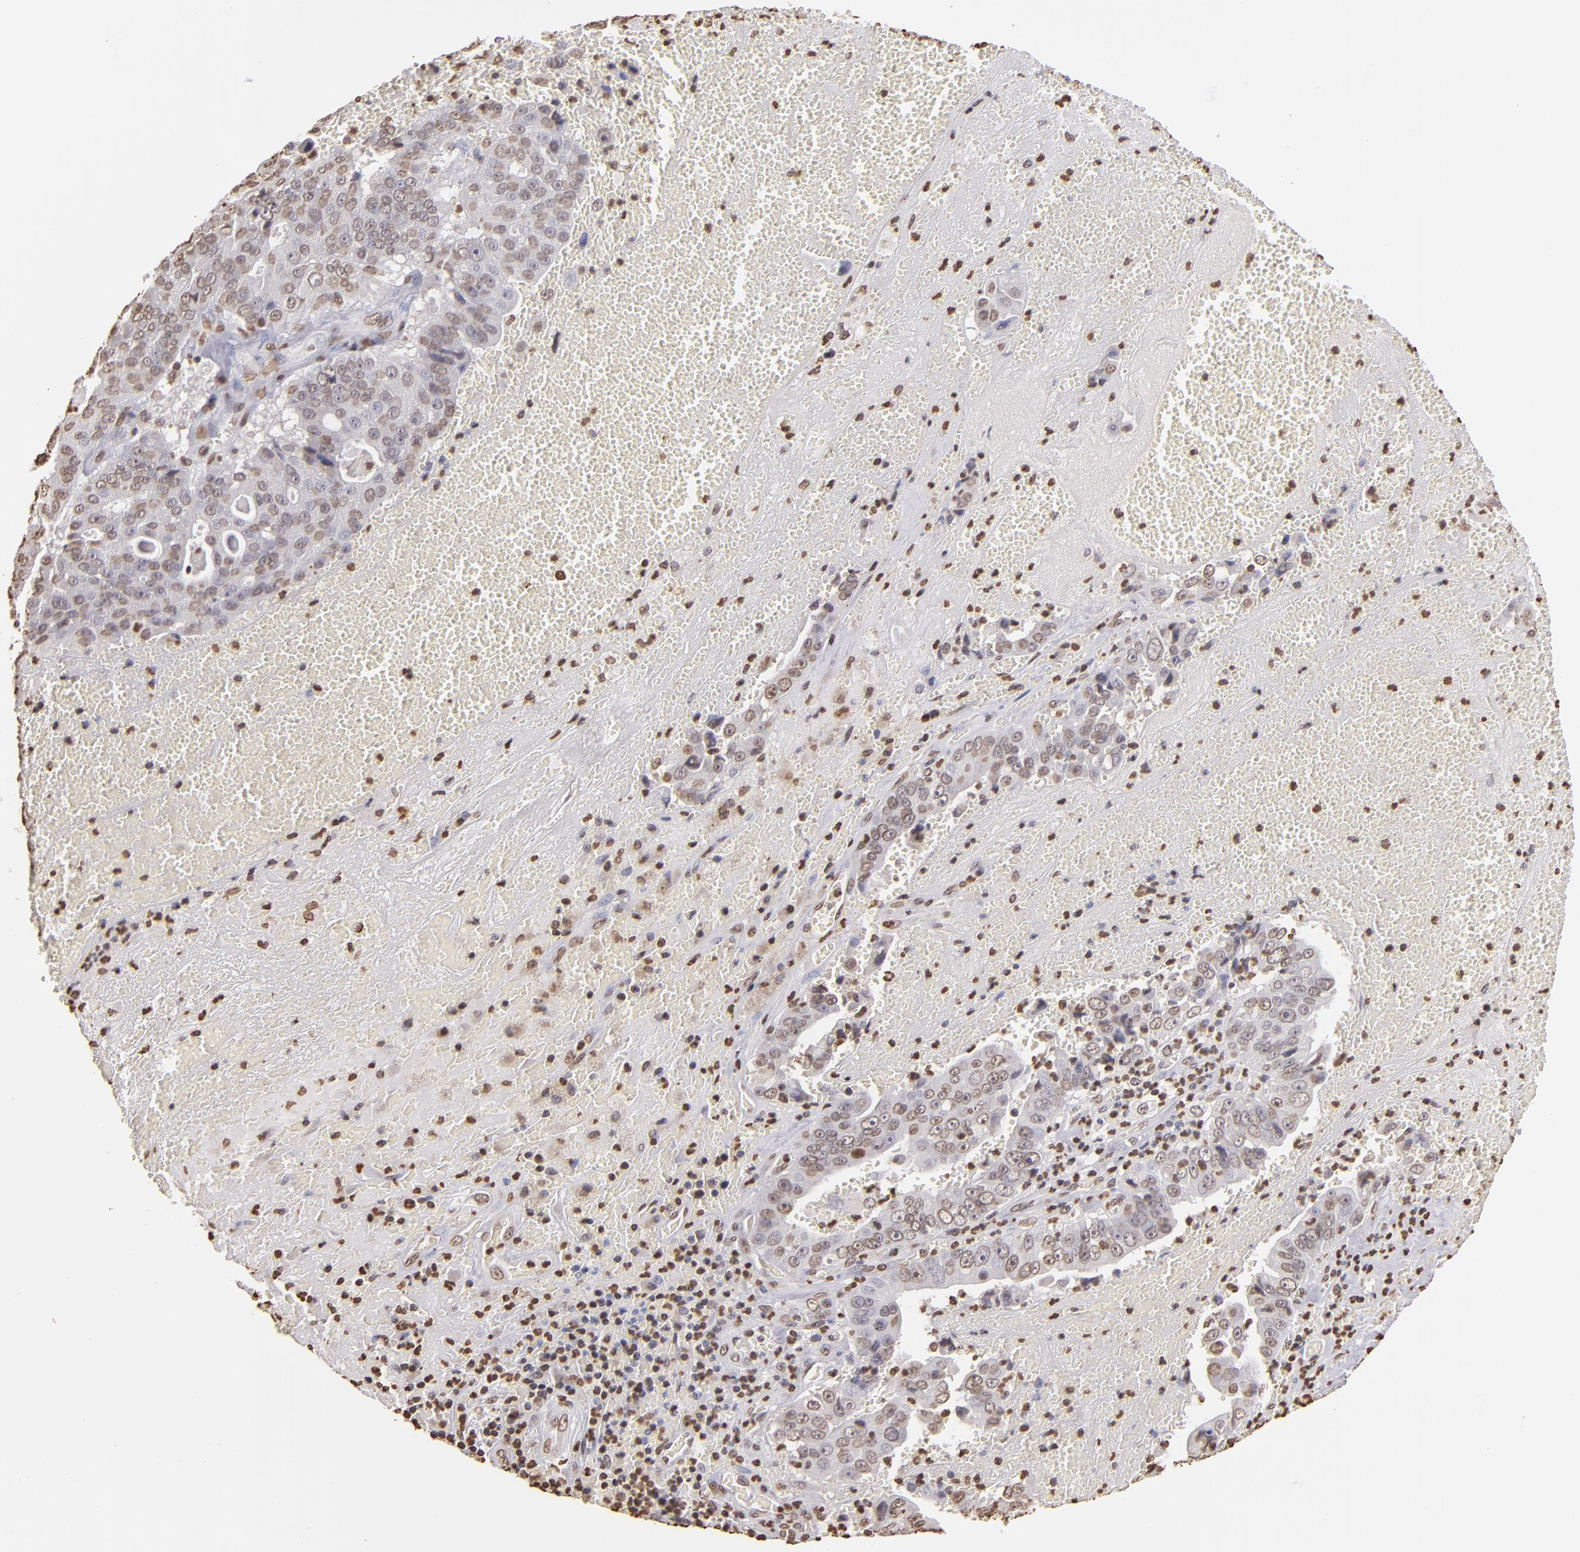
{"staining": {"intensity": "weak", "quantity": "25%-75%", "location": "nuclear"}, "tissue": "liver cancer", "cell_type": "Tumor cells", "image_type": "cancer", "snomed": [{"axis": "morphology", "description": "Cholangiocarcinoma"}, {"axis": "topography", "description": "Liver"}], "caption": "Immunohistochemical staining of human liver cancer (cholangiocarcinoma) shows low levels of weak nuclear protein positivity in about 25%-75% of tumor cells.", "gene": "LBX1", "patient": {"sex": "female", "age": 79}}